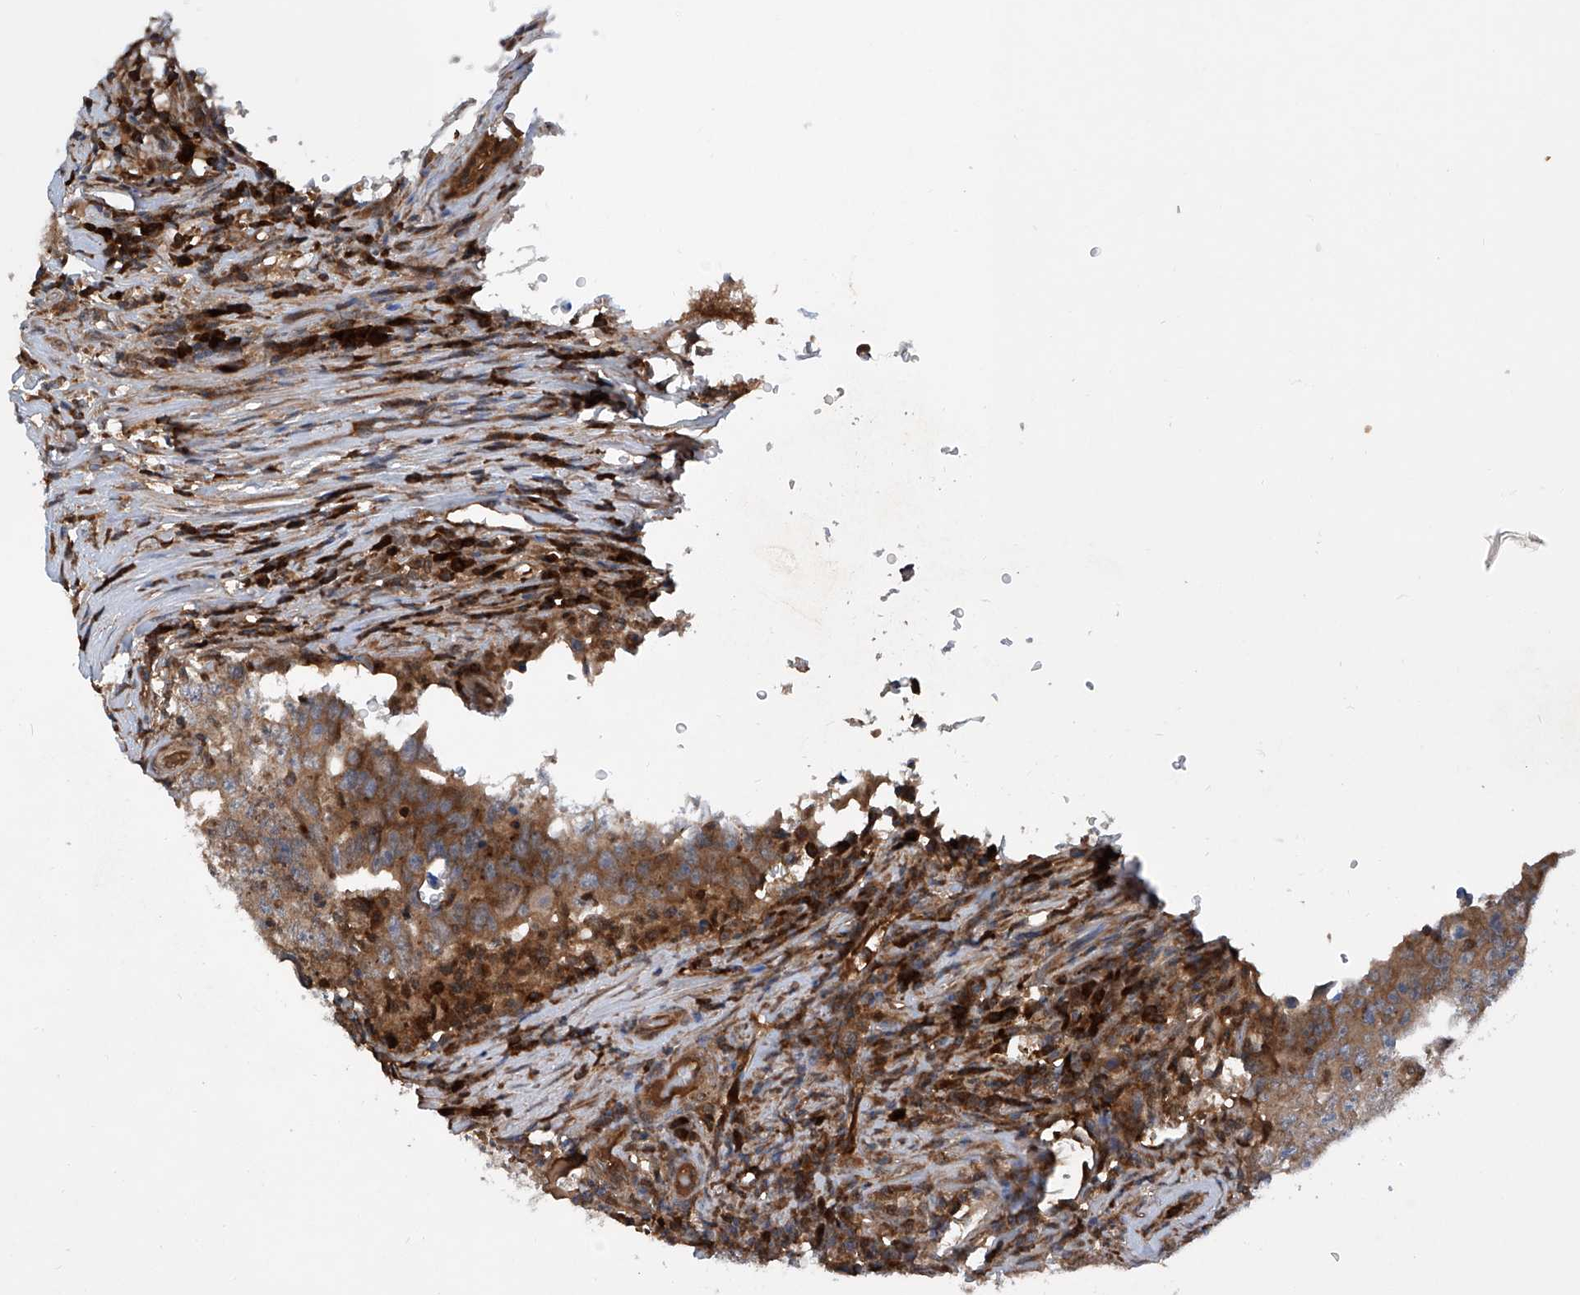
{"staining": {"intensity": "moderate", "quantity": ">75%", "location": "cytoplasmic/membranous"}, "tissue": "testis cancer", "cell_type": "Tumor cells", "image_type": "cancer", "snomed": [{"axis": "morphology", "description": "Carcinoma, Embryonal, NOS"}, {"axis": "topography", "description": "Testis"}], "caption": "Protein staining demonstrates moderate cytoplasmic/membranous expression in approximately >75% of tumor cells in embryonal carcinoma (testis).", "gene": "ASCC3", "patient": {"sex": "male", "age": 26}}